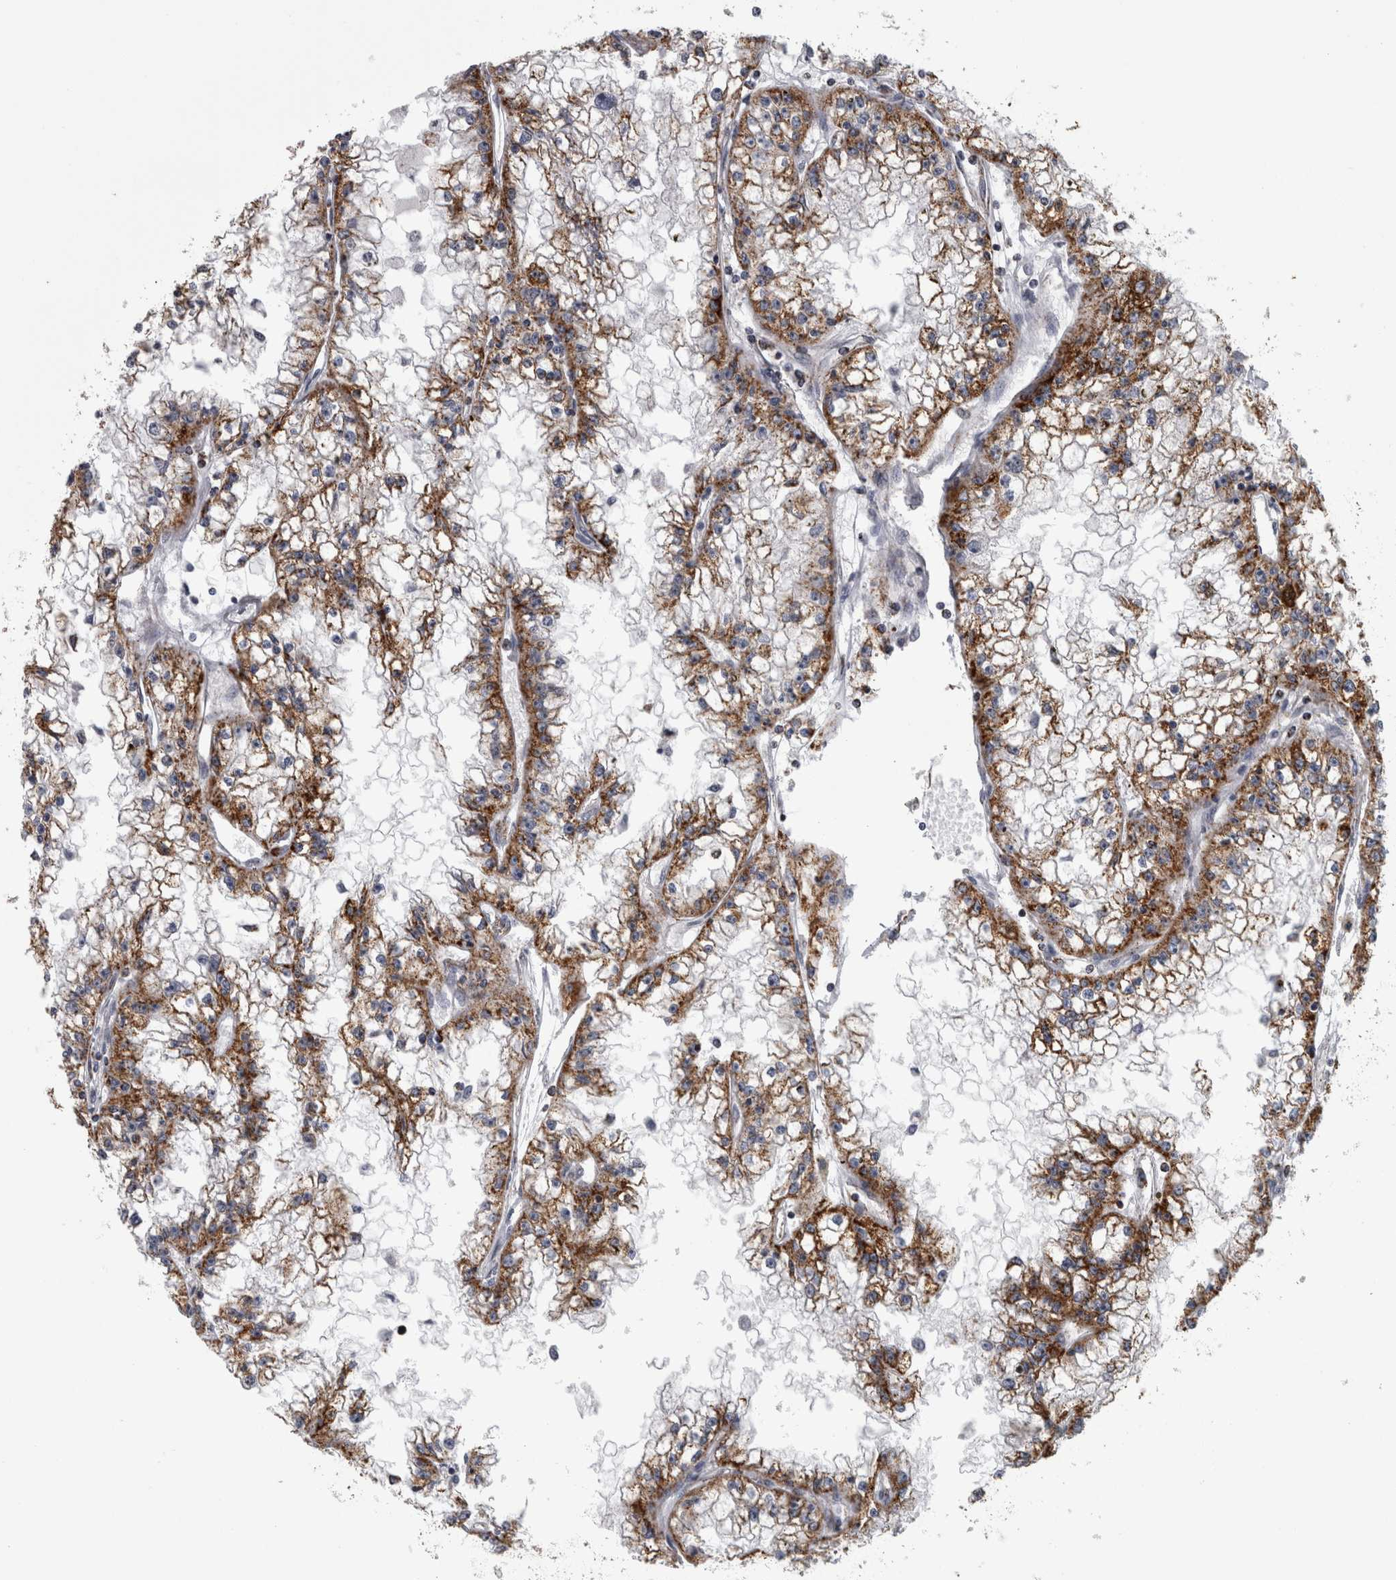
{"staining": {"intensity": "strong", "quantity": ">75%", "location": "cytoplasmic/membranous"}, "tissue": "renal cancer", "cell_type": "Tumor cells", "image_type": "cancer", "snomed": [{"axis": "morphology", "description": "Adenocarcinoma, NOS"}, {"axis": "topography", "description": "Kidney"}], "caption": "Renal adenocarcinoma stained for a protein (brown) displays strong cytoplasmic/membranous positive staining in approximately >75% of tumor cells.", "gene": "MDH2", "patient": {"sex": "male", "age": 56}}